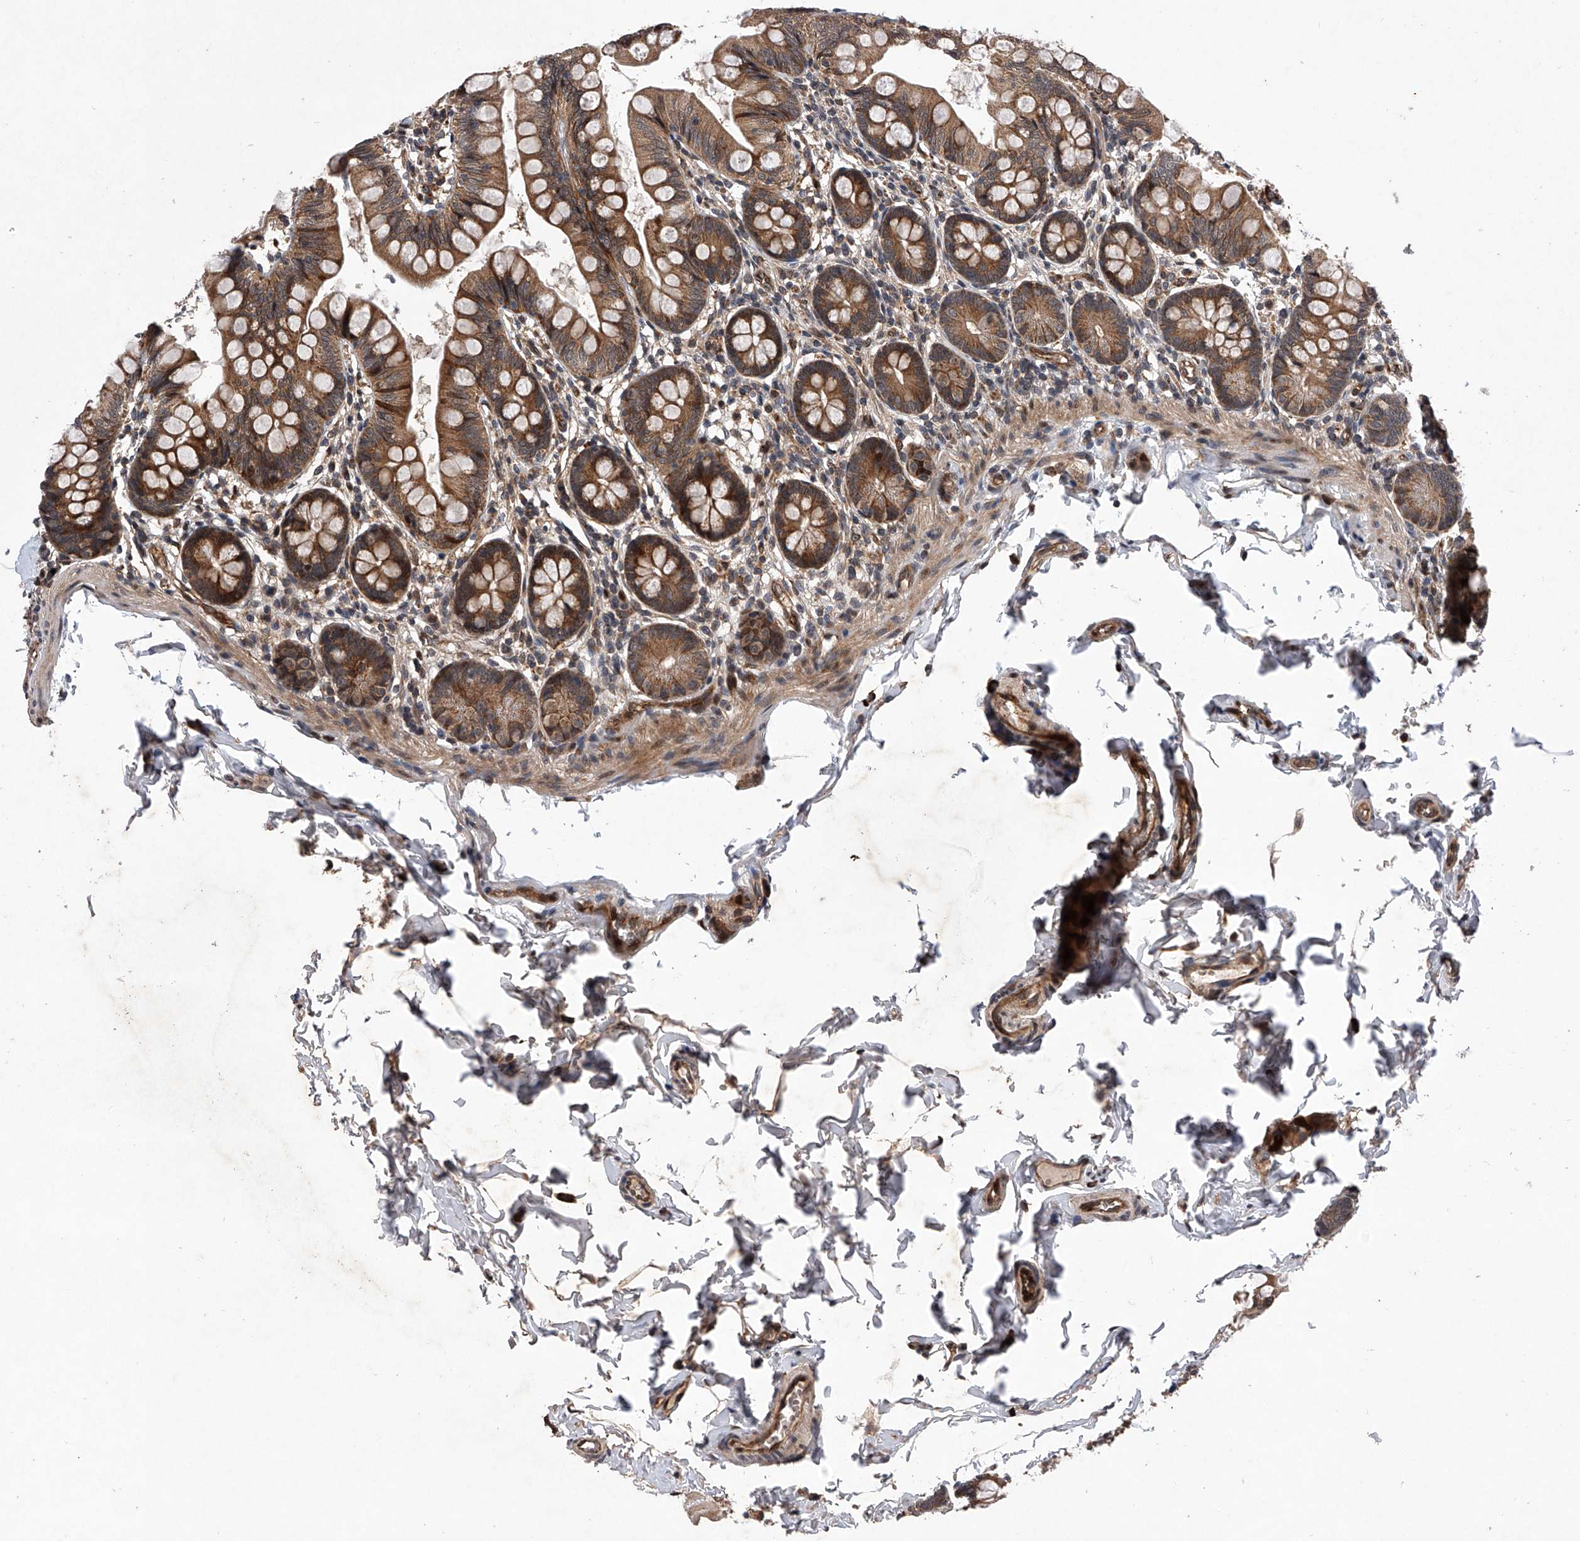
{"staining": {"intensity": "moderate", "quantity": ">75%", "location": "cytoplasmic/membranous"}, "tissue": "small intestine", "cell_type": "Glandular cells", "image_type": "normal", "snomed": [{"axis": "morphology", "description": "Normal tissue, NOS"}, {"axis": "topography", "description": "Small intestine"}], "caption": "High-power microscopy captured an immunohistochemistry (IHC) histopathology image of unremarkable small intestine, revealing moderate cytoplasmic/membranous expression in about >75% of glandular cells.", "gene": "MAP3K11", "patient": {"sex": "male", "age": 7}}